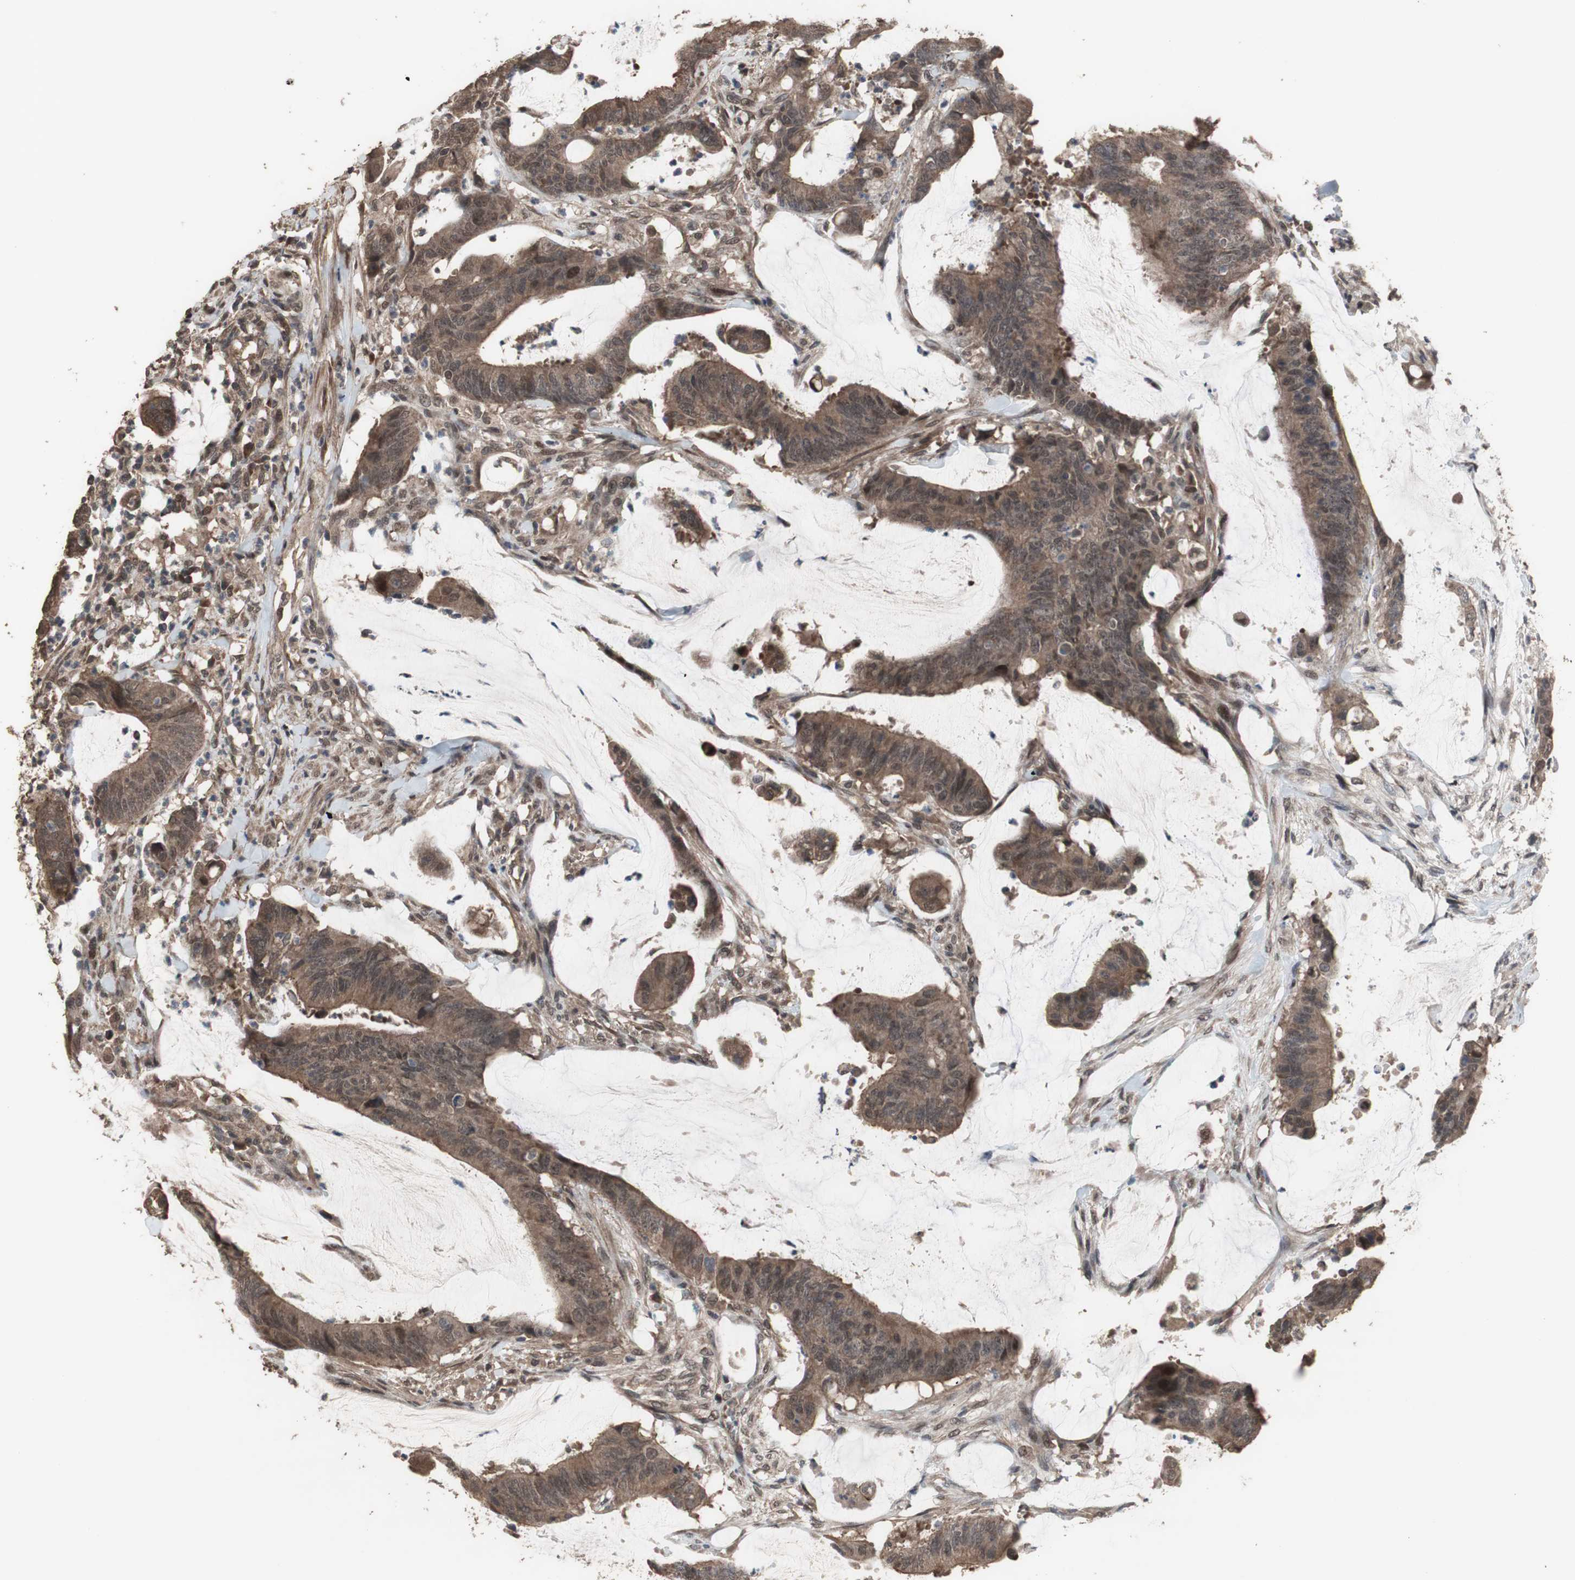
{"staining": {"intensity": "moderate", "quantity": ">75%", "location": "cytoplasmic/membranous"}, "tissue": "colorectal cancer", "cell_type": "Tumor cells", "image_type": "cancer", "snomed": [{"axis": "morphology", "description": "Adenocarcinoma, NOS"}, {"axis": "topography", "description": "Rectum"}], "caption": "Immunohistochemical staining of colorectal cancer displays moderate cytoplasmic/membranous protein staining in about >75% of tumor cells. Nuclei are stained in blue.", "gene": "KANSL1", "patient": {"sex": "female", "age": 66}}